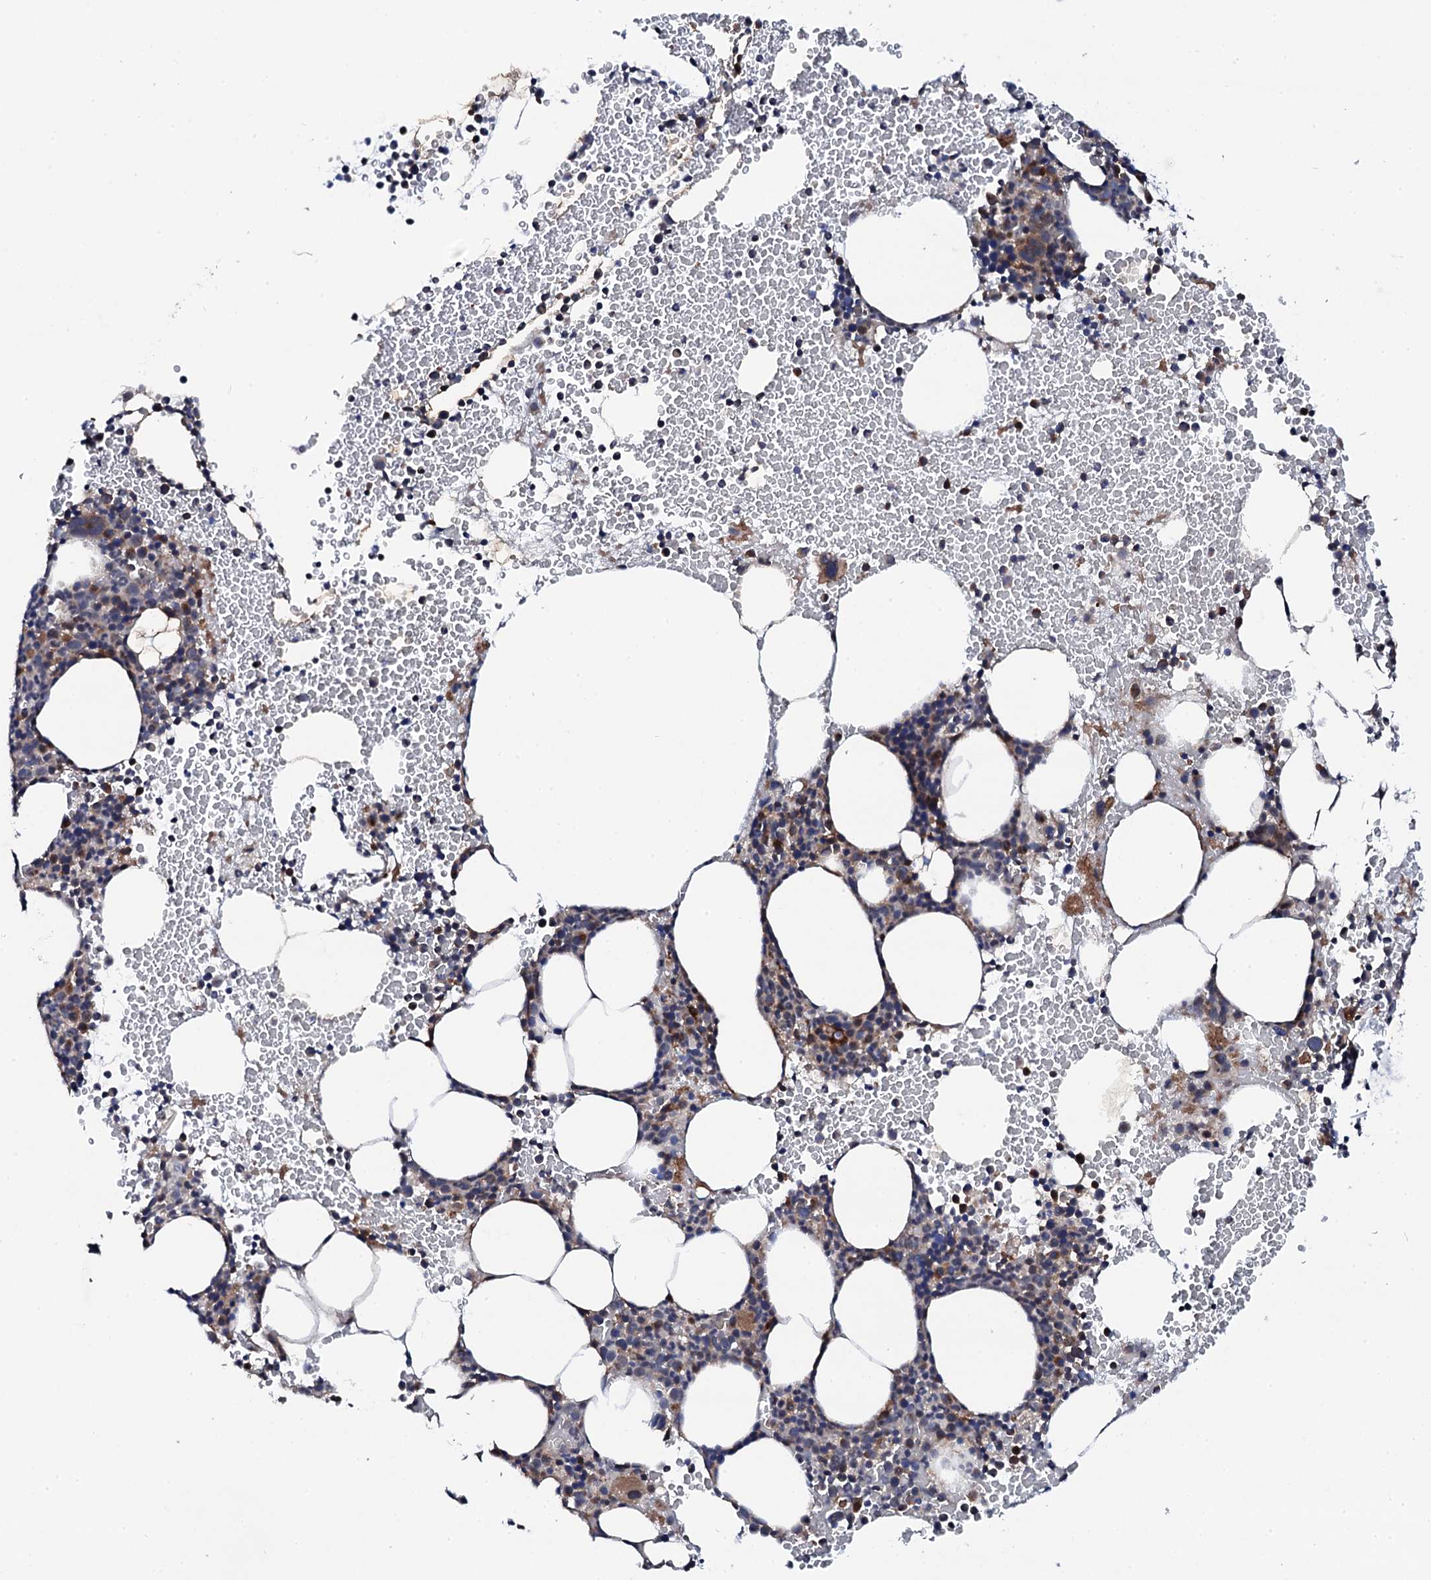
{"staining": {"intensity": "moderate", "quantity": "<25%", "location": "cytoplasmic/membranous"}, "tissue": "bone marrow", "cell_type": "Hematopoietic cells", "image_type": "normal", "snomed": [{"axis": "morphology", "description": "Normal tissue, NOS"}, {"axis": "morphology", "description": "Inflammation, NOS"}, {"axis": "topography", "description": "Bone marrow"}], "caption": "IHC of unremarkable bone marrow demonstrates low levels of moderate cytoplasmic/membranous expression in about <25% of hematopoietic cells.", "gene": "COG4", "patient": {"sex": "female", "age": 78}}